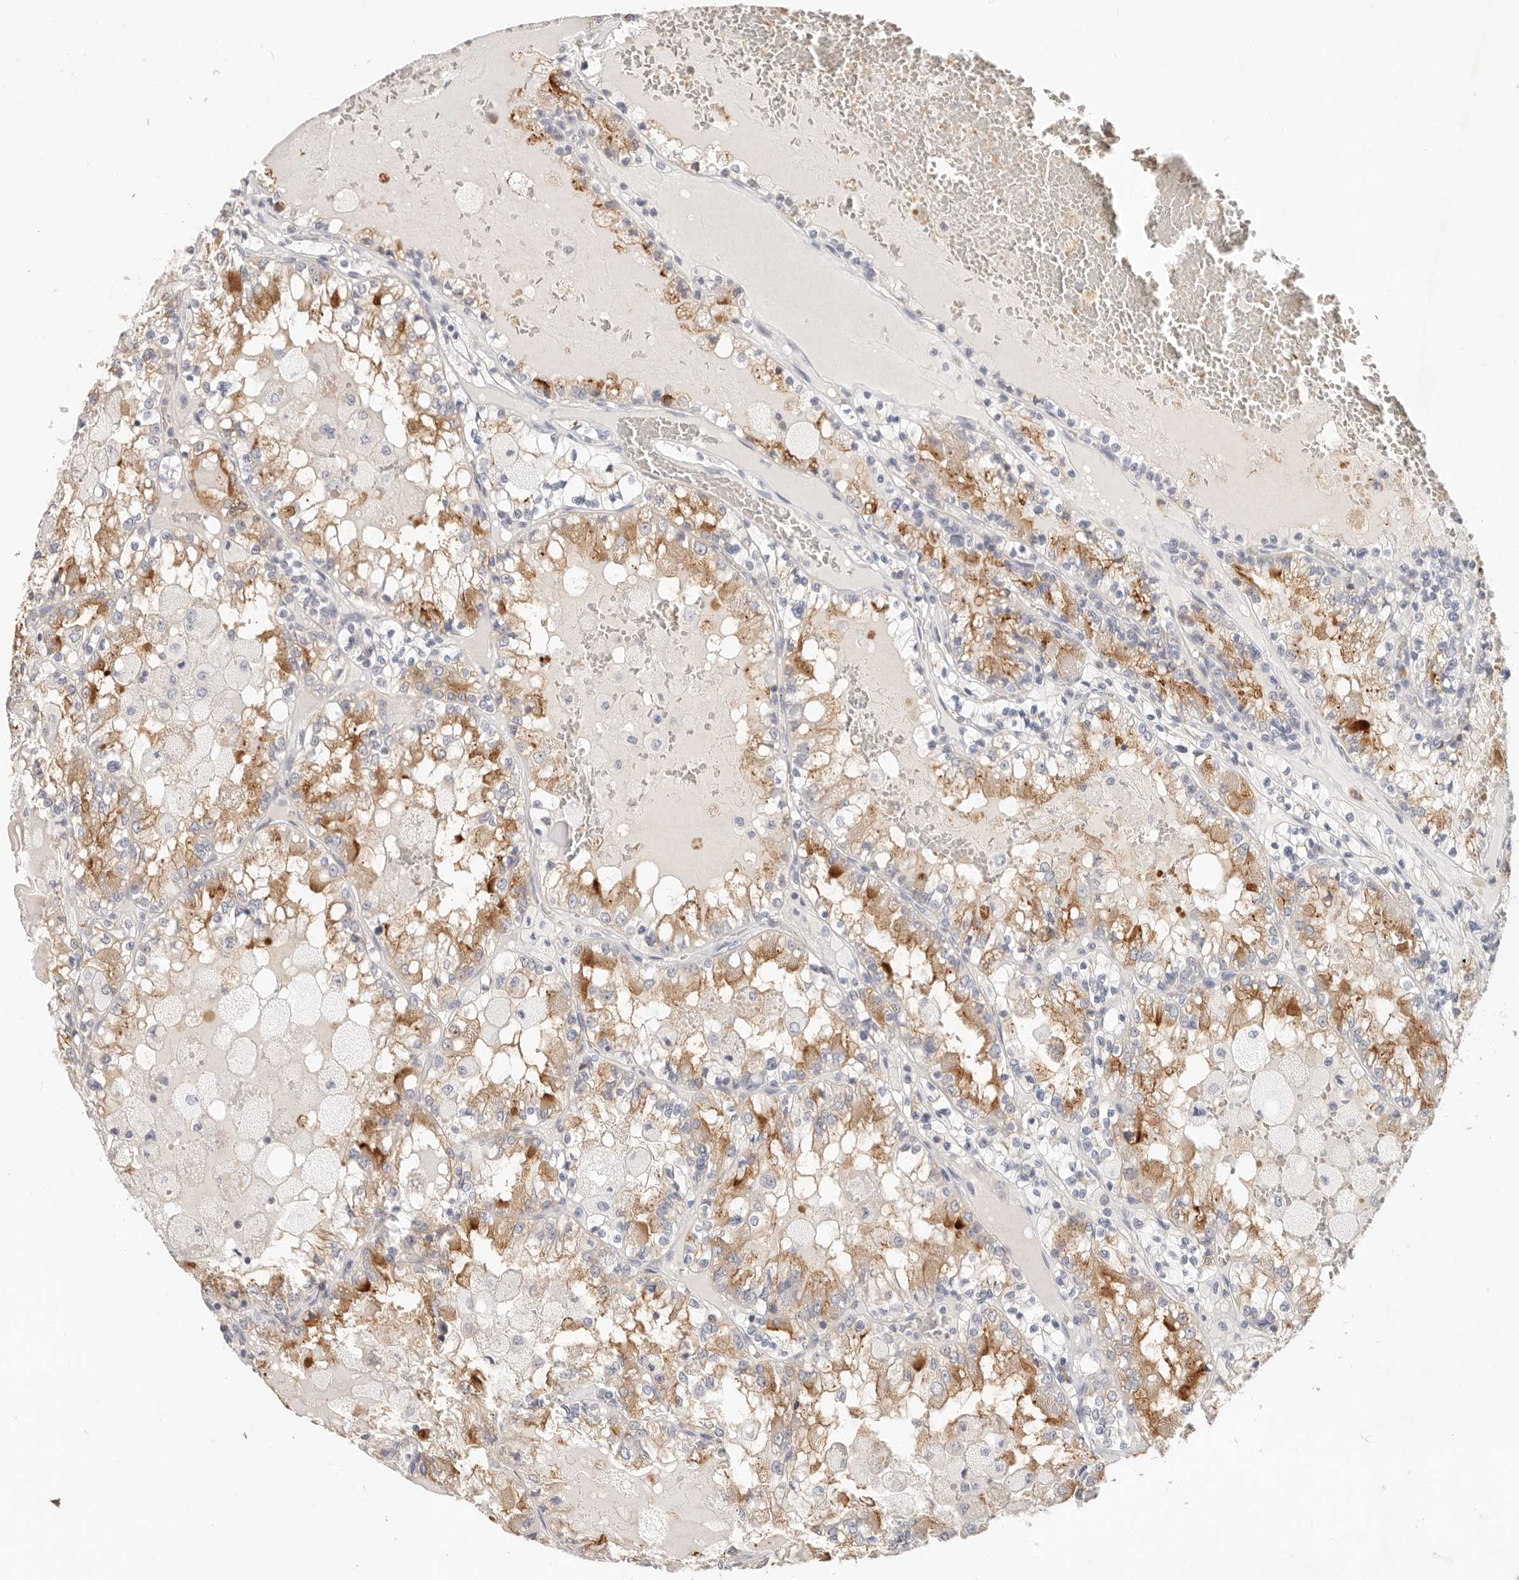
{"staining": {"intensity": "moderate", "quantity": "25%-75%", "location": "cytoplasmic/membranous"}, "tissue": "renal cancer", "cell_type": "Tumor cells", "image_type": "cancer", "snomed": [{"axis": "morphology", "description": "Adenocarcinoma, NOS"}, {"axis": "topography", "description": "Kidney"}], "caption": "Renal cancer (adenocarcinoma) stained with immunohistochemistry shows moderate cytoplasmic/membranous positivity in approximately 25%-75% of tumor cells.", "gene": "TMEM63B", "patient": {"sex": "female", "age": 56}}